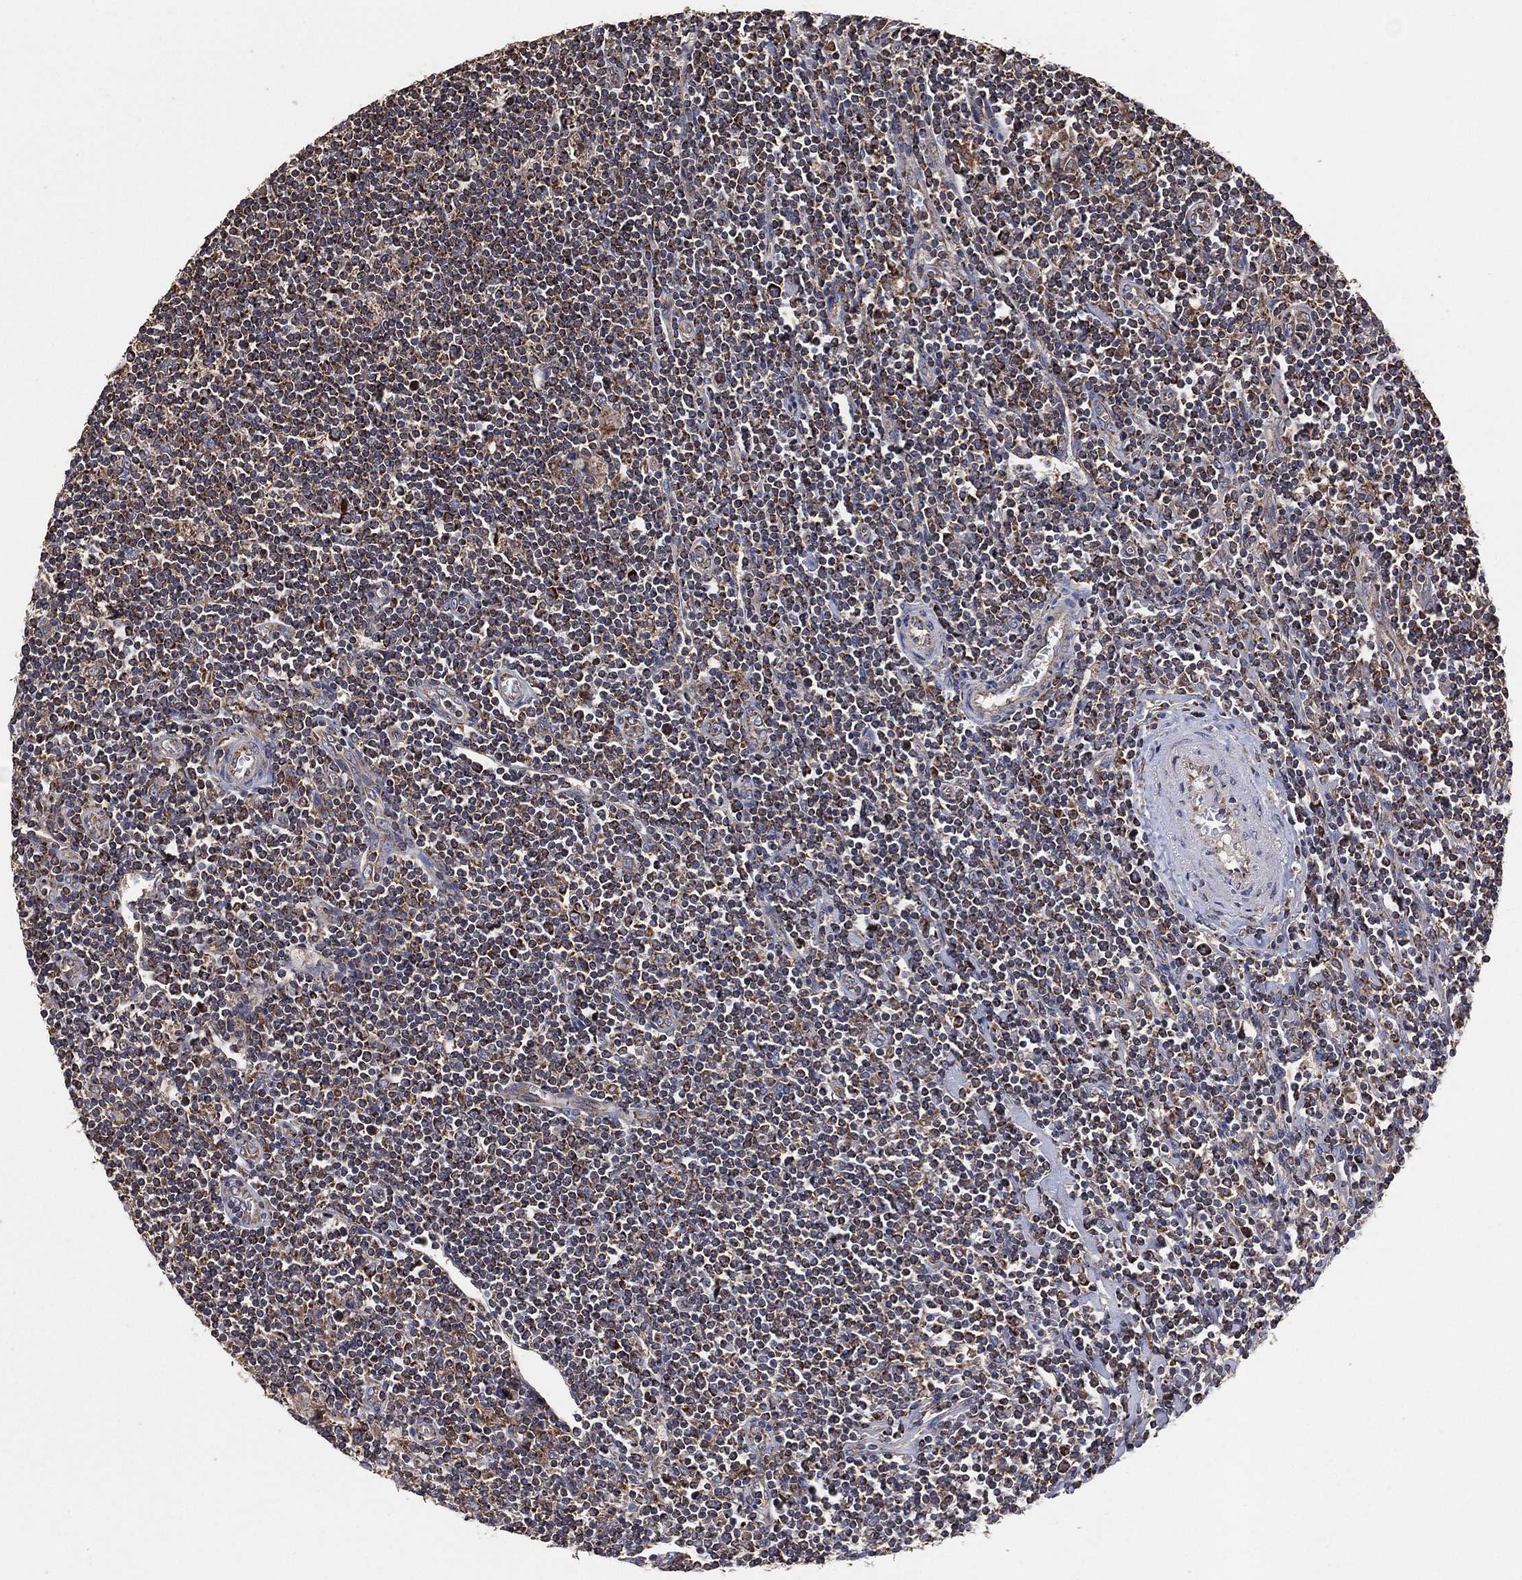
{"staining": {"intensity": "weak", "quantity": "25%-75%", "location": "cytoplasmic/membranous"}, "tissue": "lymphoma", "cell_type": "Tumor cells", "image_type": "cancer", "snomed": [{"axis": "morphology", "description": "Hodgkin's disease, NOS"}, {"axis": "topography", "description": "Lymph node"}], "caption": "Human Hodgkin's disease stained with a protein marker reveals weak staining in tumor cells.", "gene": "LIMD1", "patient": {"sex": "male", "age": 40}}